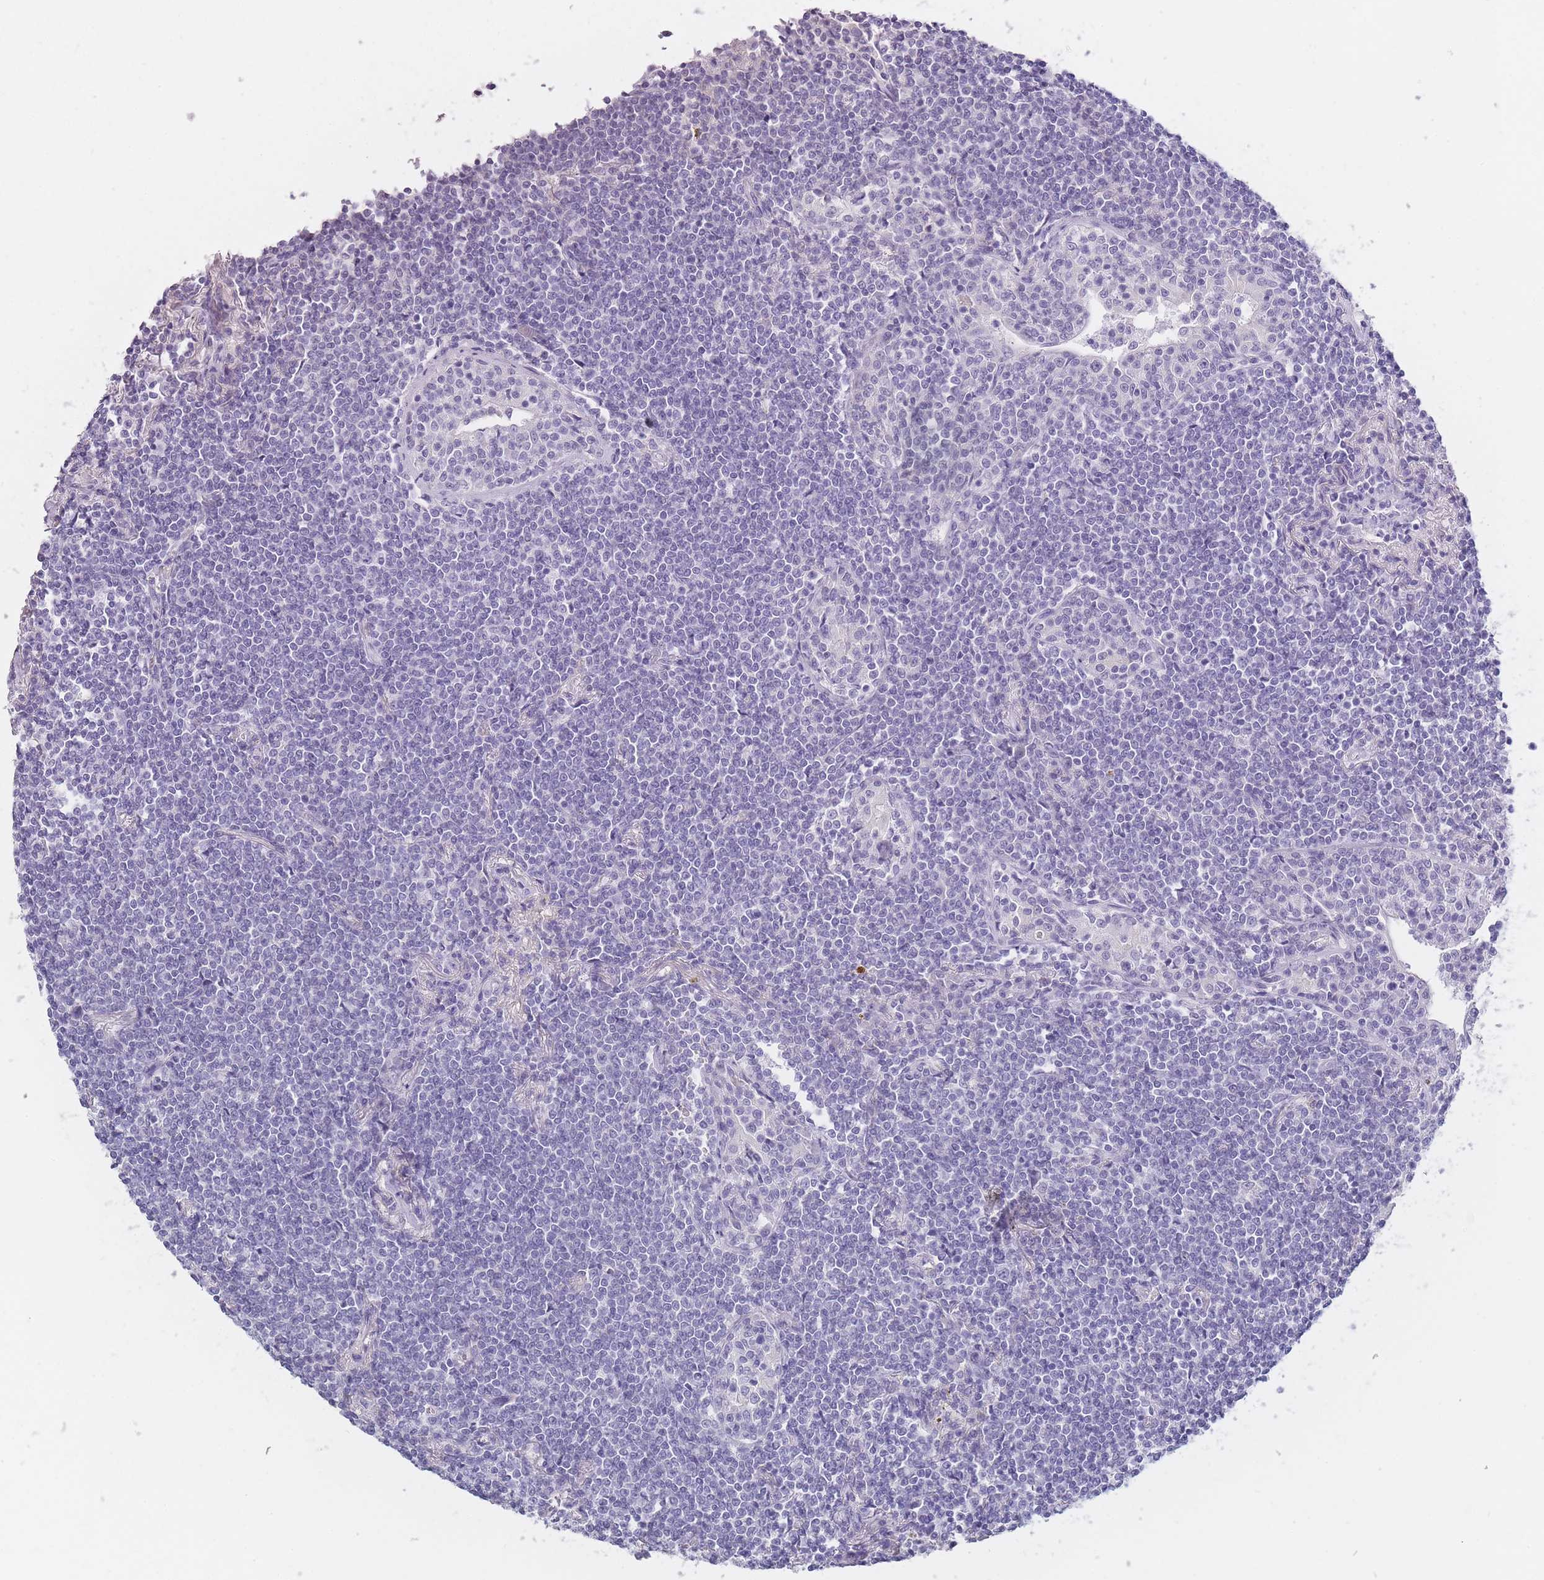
{"staining": {"intensity": "negative", "quantity": "none", "location": "none"}, "tissue": "lymphoma", "cell_type": "Tumor cells", "image_type": "cancer", "snomed": [{"axis": "morphology", "description": "Malignant lymphoma, non-Hodgkin's type, Low grade"}, {"axis": "topography", "description": "Lung"}], "caption": "The photomicrograph displays no staining of tumor cells in malignant lymphoma, non-Hodgkin's type (low-grade). (Stains: DAB (3,3'-diaminobenzidine) IHC with hematoxylin counter stain, Microscopy: brightfield microscopy at high magnification).", "gene": "INS", "patient": {"sex": "female", "age": 71}}